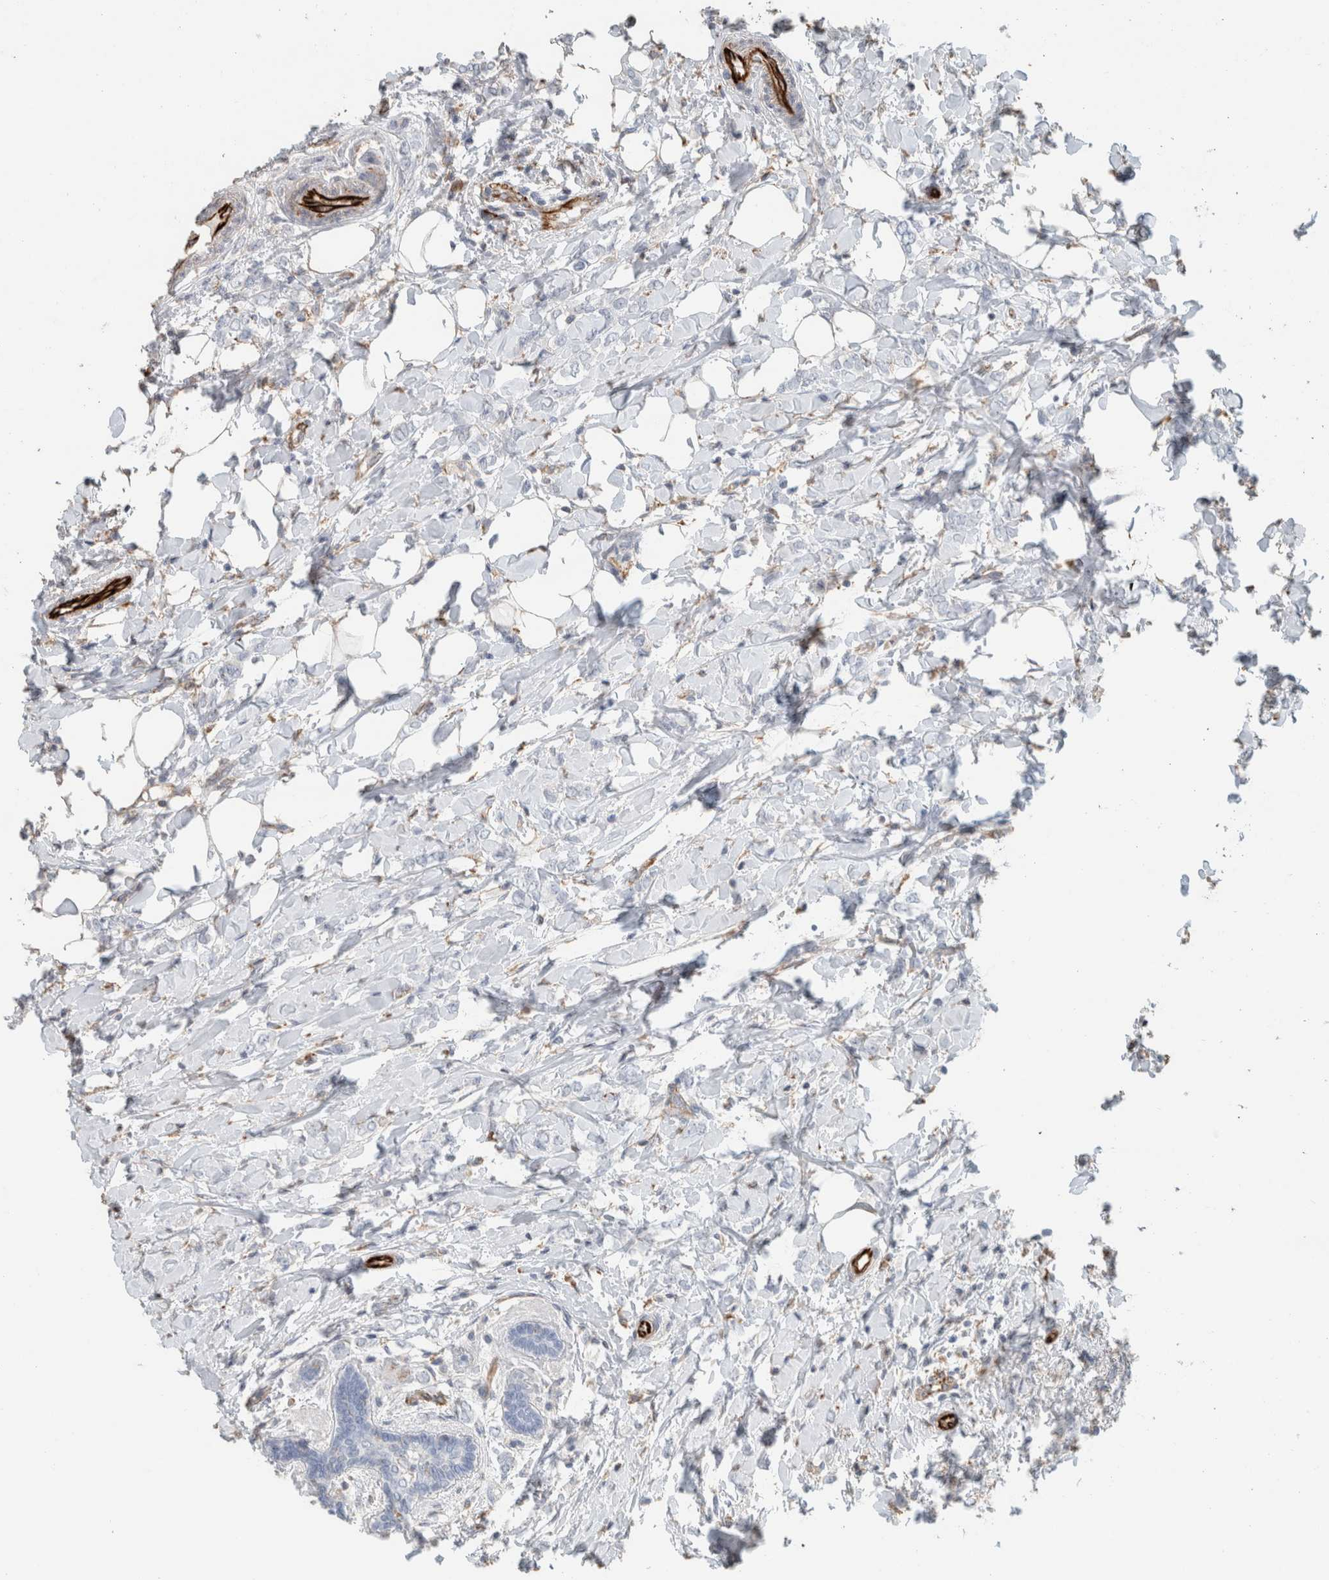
{"staining": {"intensity": "negative", "quantity": "none", "location": "none"}, "tissue": "breast cancer", "cell_type": "Tumor cells", "image_type": "cancer", "snomed": [{"axis": "morphology", "description": "Normal tissue, NOS"}, {"axis": "morphology", "description": "Lobular carcinoma"}, {"axis": "topography", "description": "Breast"}], "caption": "Immunohistochemistry (IHC) photomicrograph of human breast cancer stained for a protein (brown), which shows no positivity in tumor cells. (DAB (3,3'-diaminobenzidine) immunohistochemistry (IHC) with hematoxylin counter stain).", "gene": "LY86", "patient": {"sex": "female", "age": 47}}